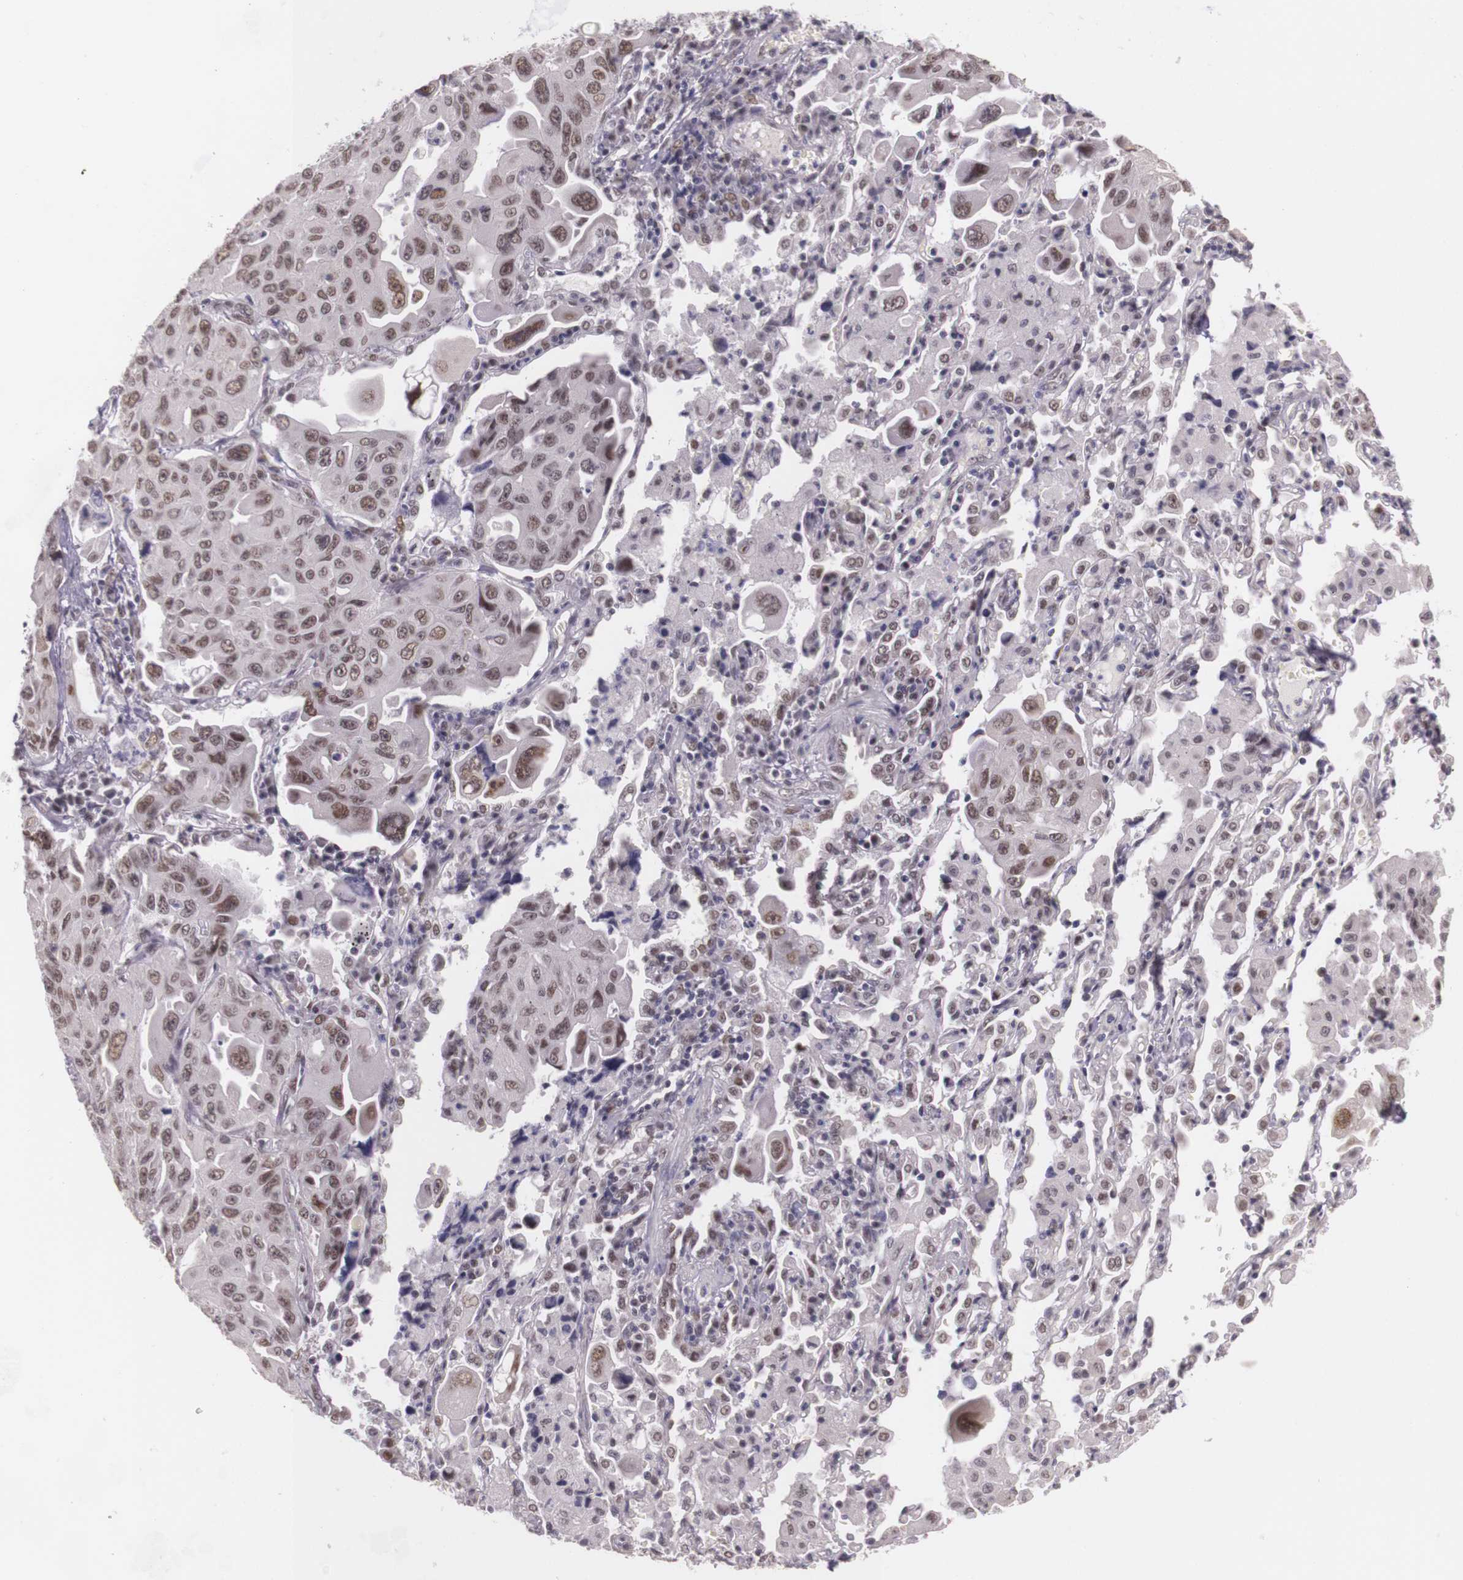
{"staining": {"intensity": "moderate", "quantity": ">75%", "location": "nuclear"}, "tissue": "lung cancer", "cell_type": "Tumor cells", "image_type": "cancer", "snomed": [{"axis": "morphology", "description": "Adenocarcinoma, NOS"}, {"axis": "topography", "description": "Lung"}], "caption": "Tumor cells demonstrate medium levels of moderate nuclear expression in approximately >75% of cells in human adenocarcinoma (lung).", "gene": "WDR13", "patient": {"sex": "male", "age": 64}}